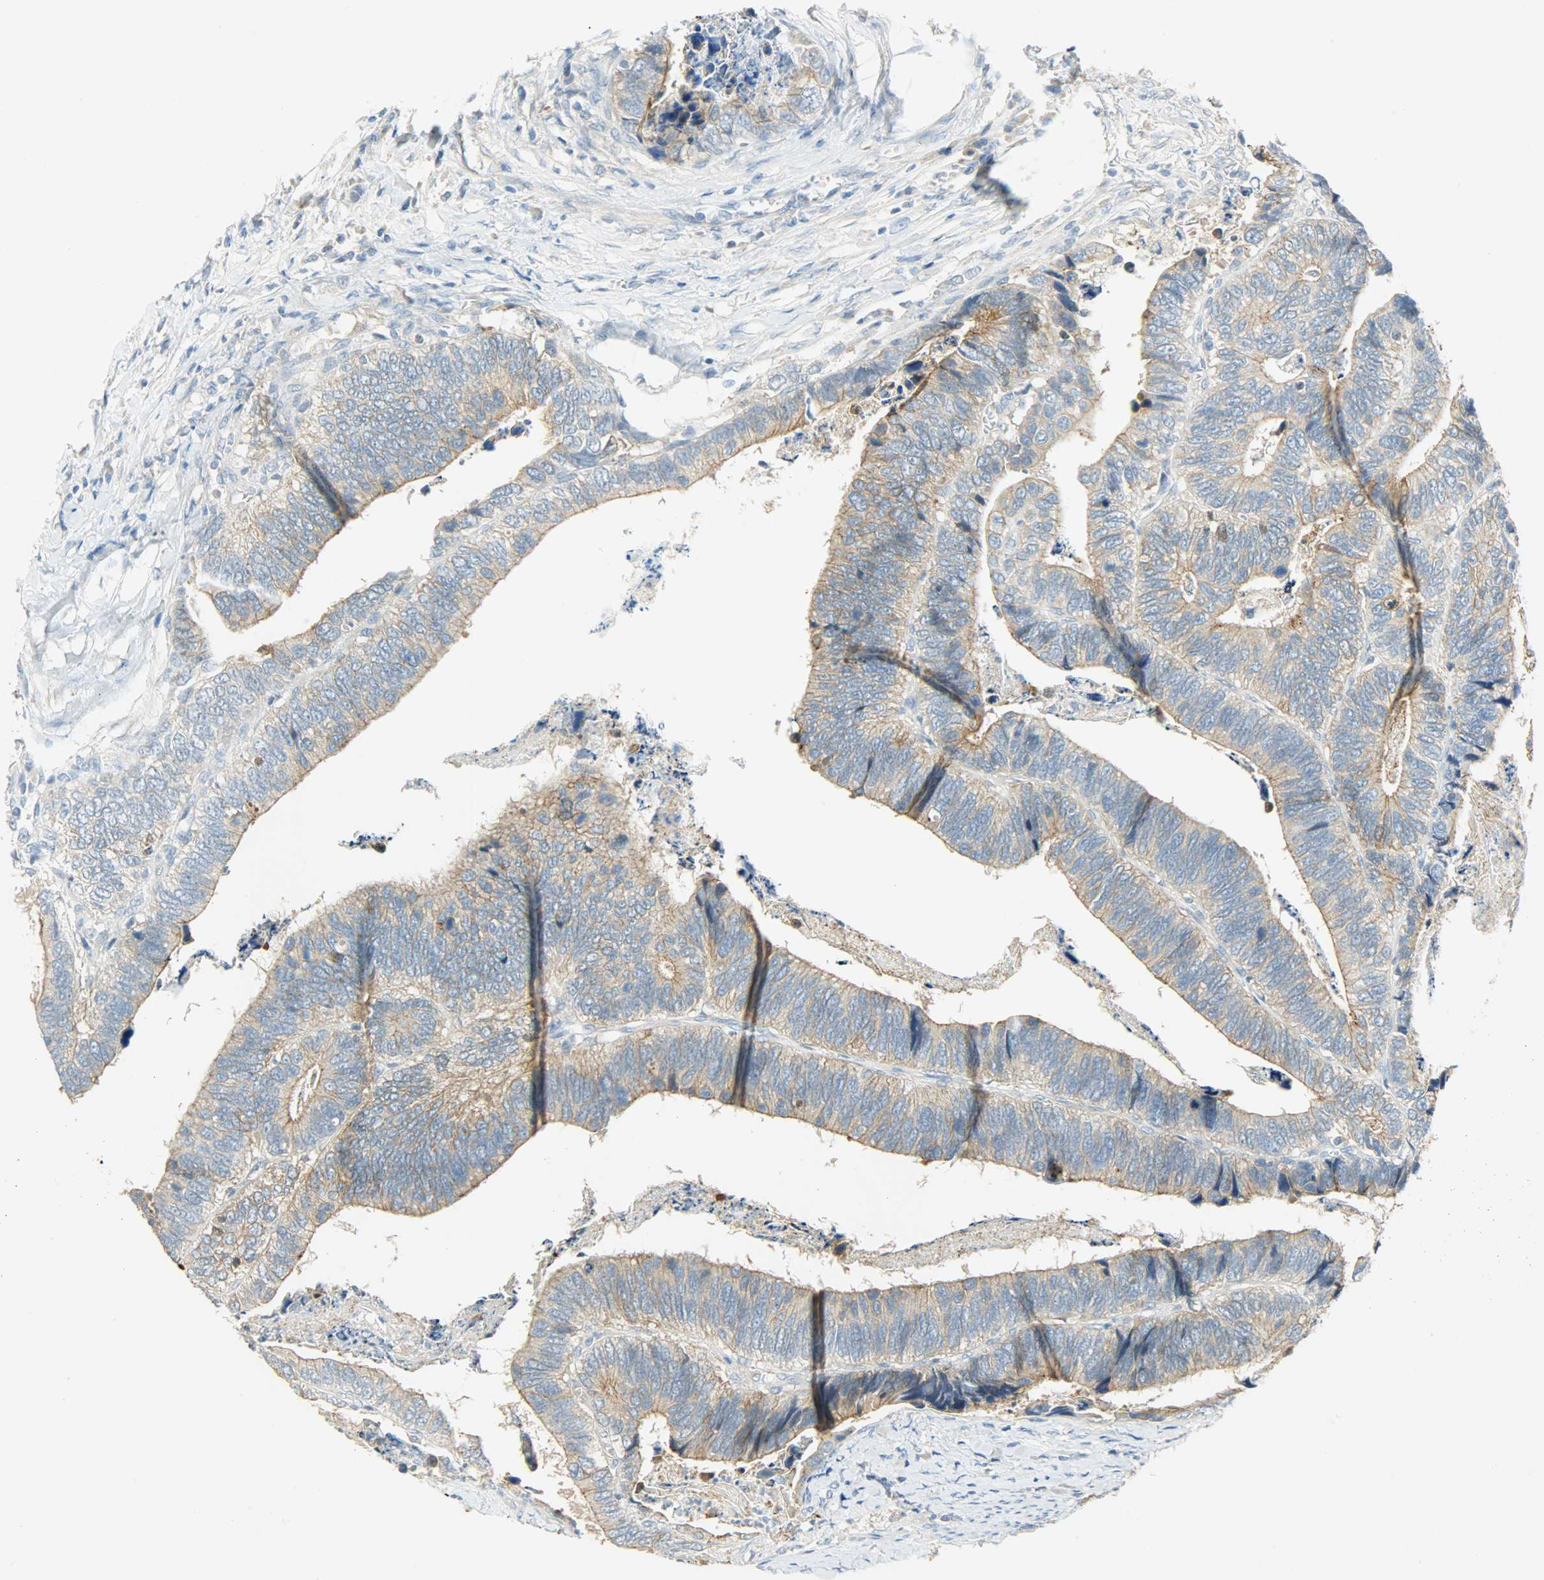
{"staining": {"intensity": "moderate", "quantity": ">75%", "location": "cytoplasmic/membranous"}, "tissue": "colorectal cancer", "cell_type": "Tumor cells", "image_type": "cancer", "snomed": [{"axis": "morphology", "description": "Adenocarcinoma, NOS"}, {"axis": "topography", "description": "Colon"}], "caption": "Approximately >75% of tumor cells in human colorectal cancer demonstrate moderate cytoplasmic/membranous protein positivity as visualized by brown immunohistochemical staining.", "gene": "DSG2", "patient": {"sex": "male", "age": 72}}